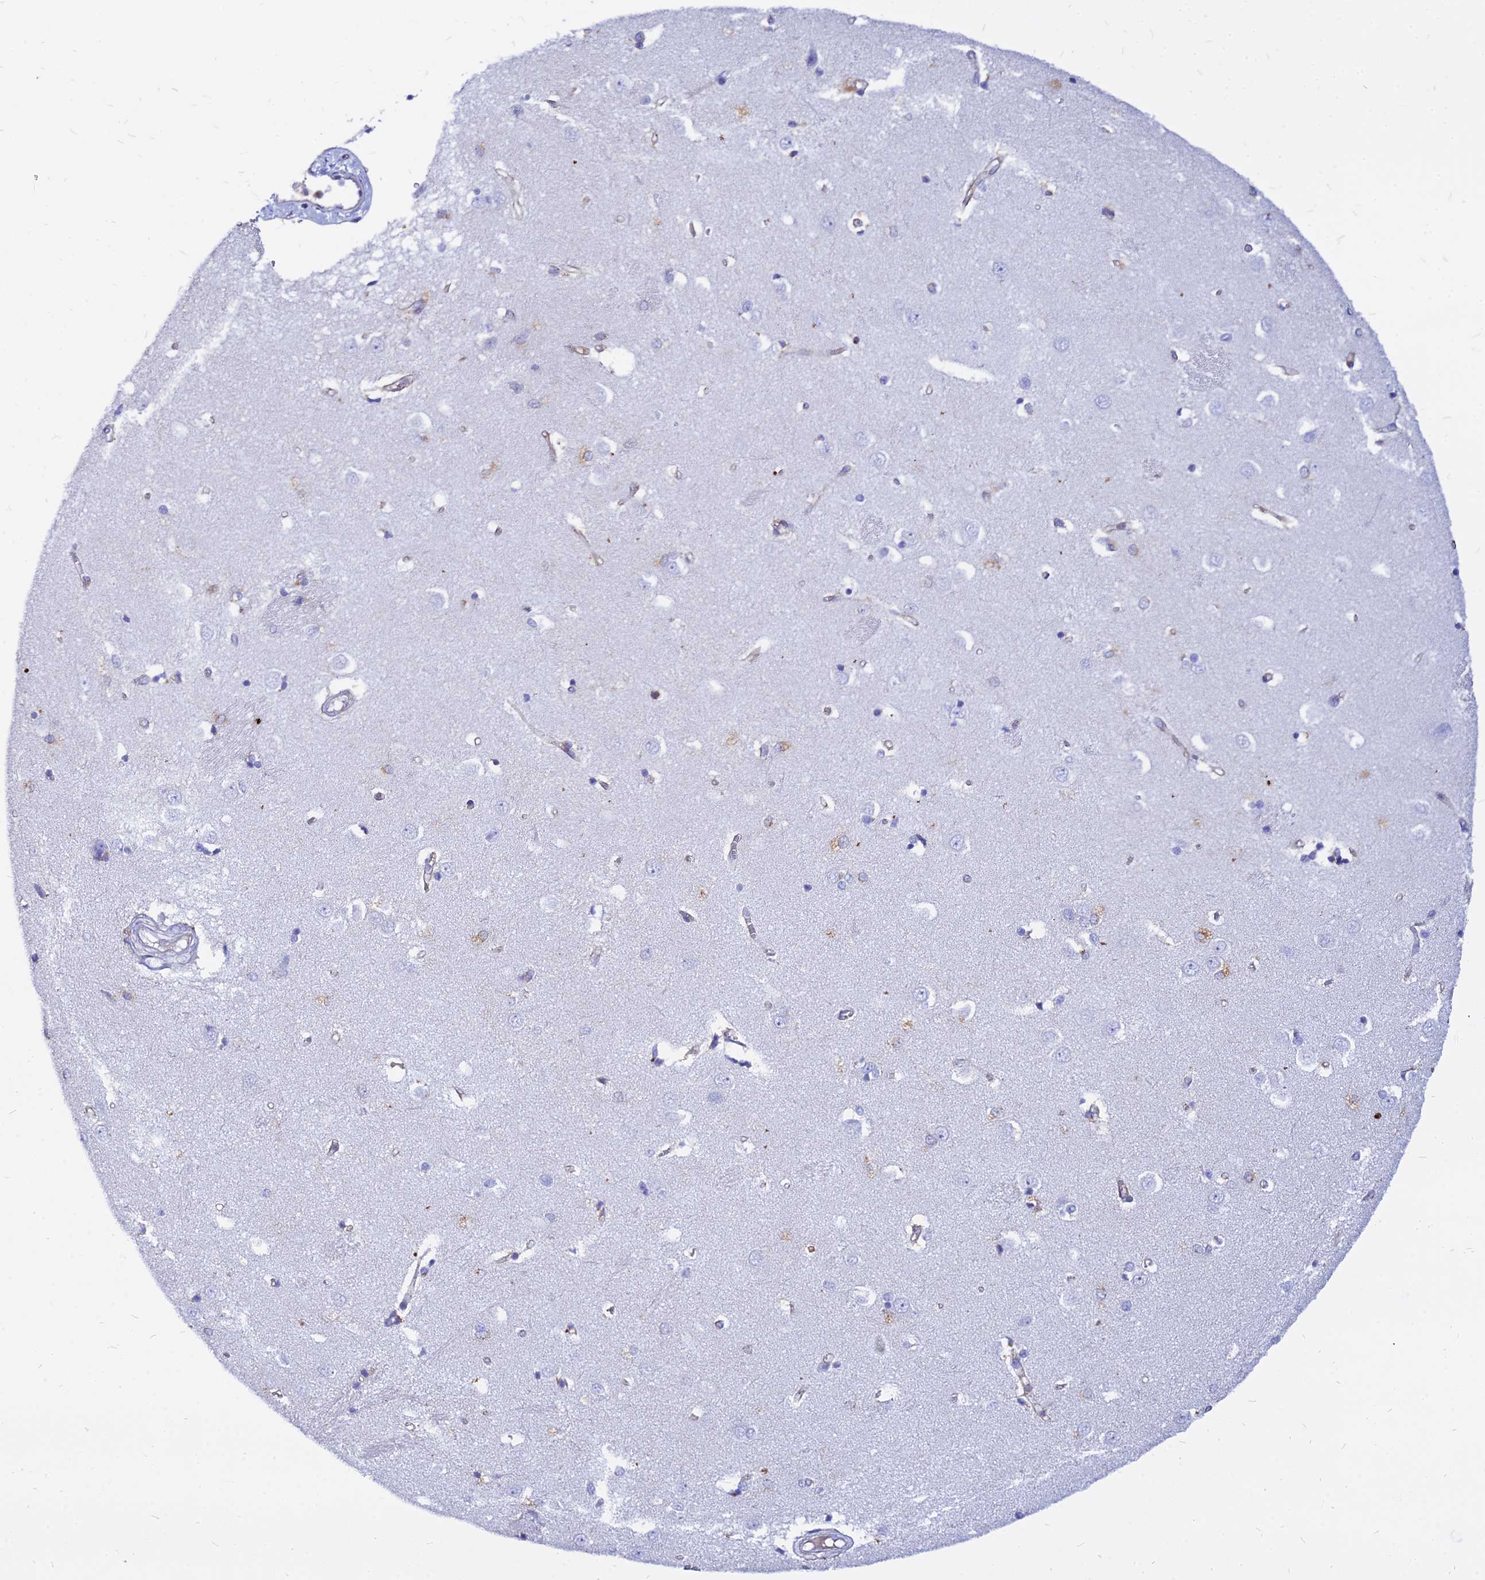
{"staining": {"intensity": "negative", "quantity": "none", "location": "none"}, "tissue": "caudate", "cell_type": "Glial cells", "image_type": "normal", "snomed": [{"axis": "morphology", "description": "Normal tissue, NOS"}, {"axis": "topography", "description": "Lateral ventricle wall"}], "caption": "The immunohistochemistry micrograph has no significant staining in glial cells of caudate.", "gene": "AGTRAP", "patient": {"sex": "male", "age": 37}}